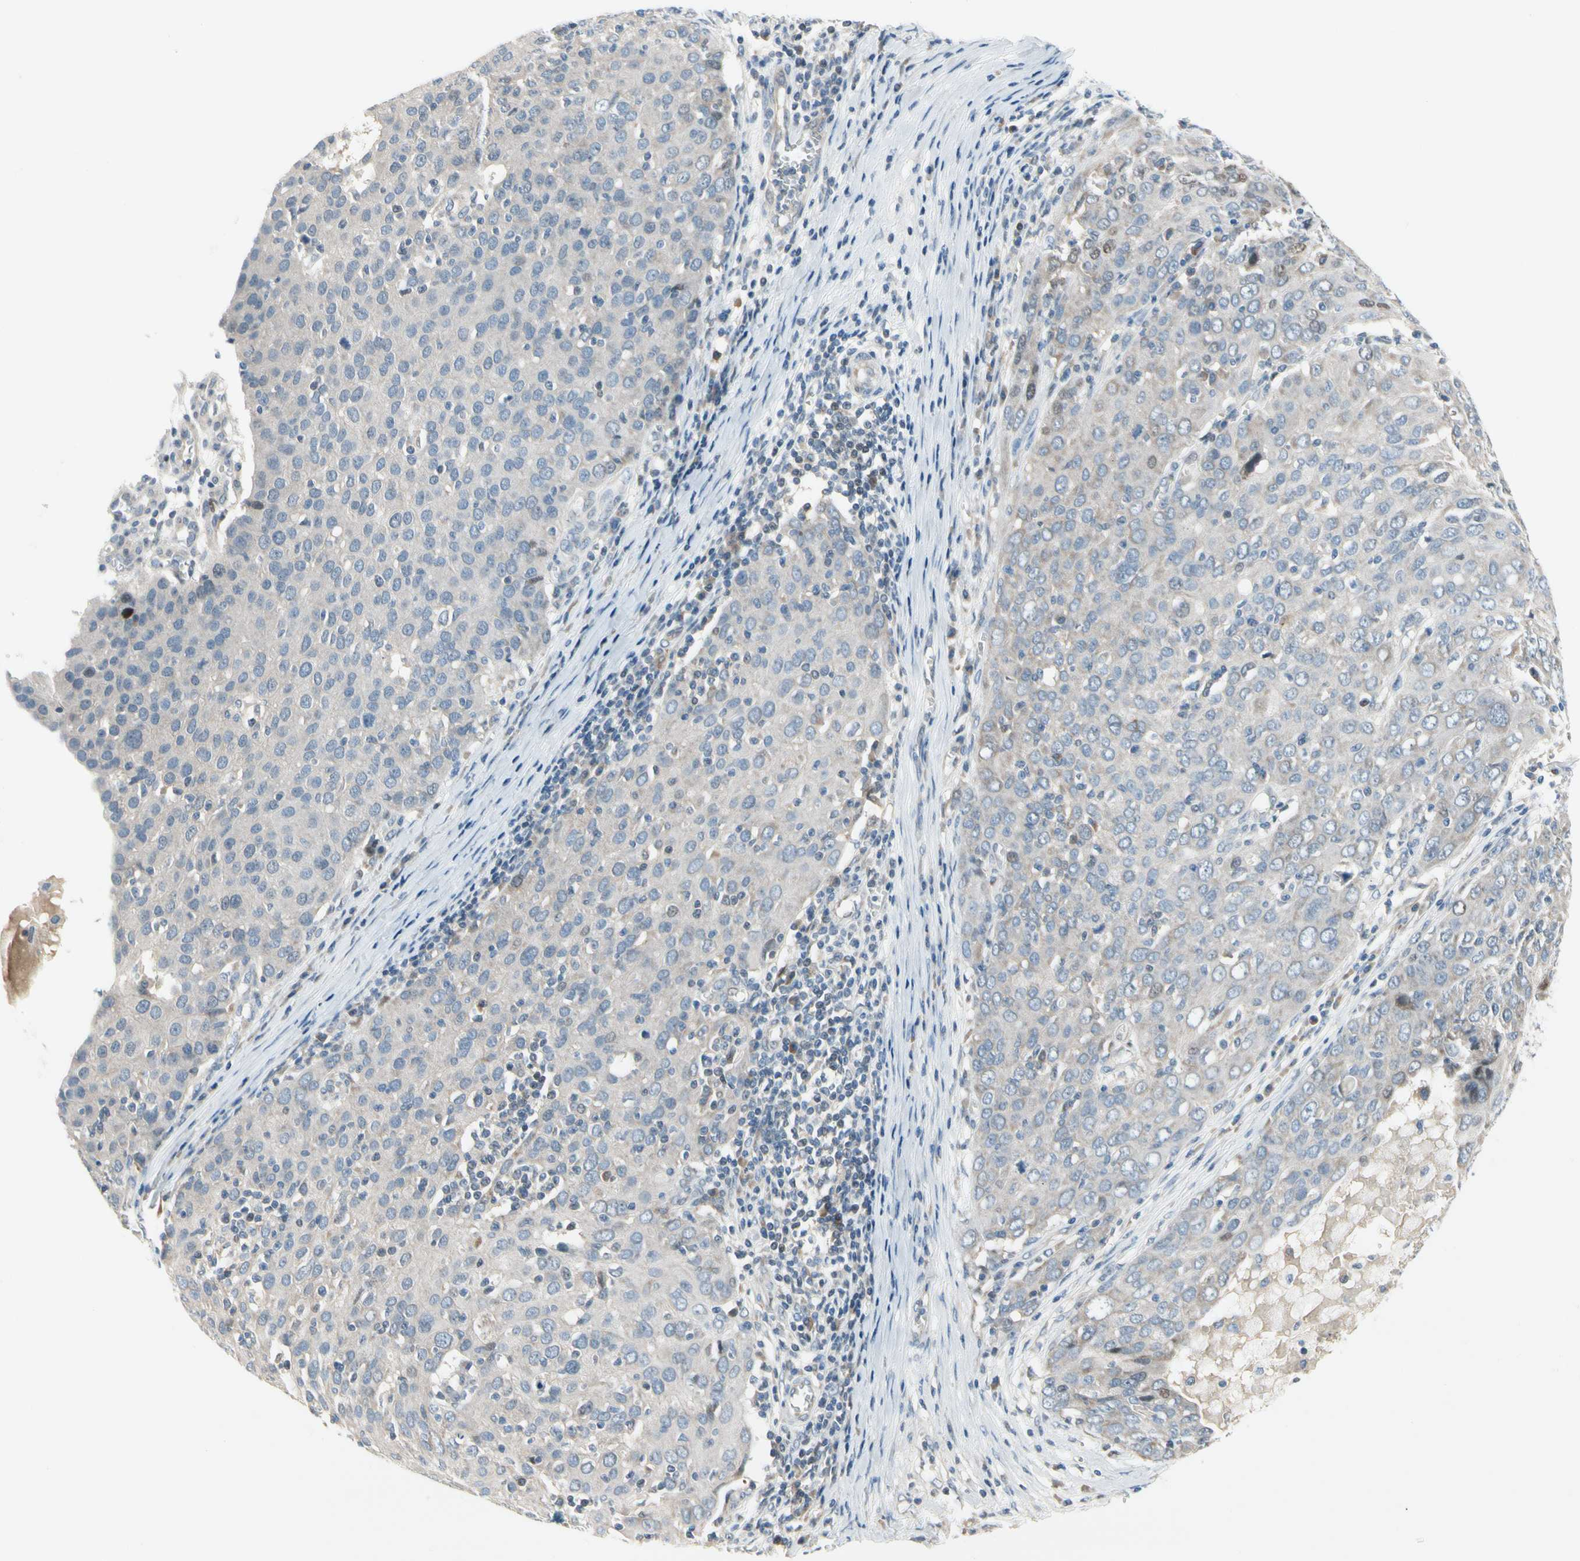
{"staining": {"intensity": "negative", "quantity": "none", "location": "none"}, "tissue": "ovarian cancer", "cell_type": "Tumor cells", "image_type": "cancer", "snomed": [{"axis": "morphology", "description": "Carcinoma, endometroid"}, {"axis": "topography", "description": "Ovary"}], "caption": "Tumor cells show no significant positivity in endometroid carcinoma (ovarian).", "gene": "CFAP36", "patient": {"sex": "female", "age": 50}}